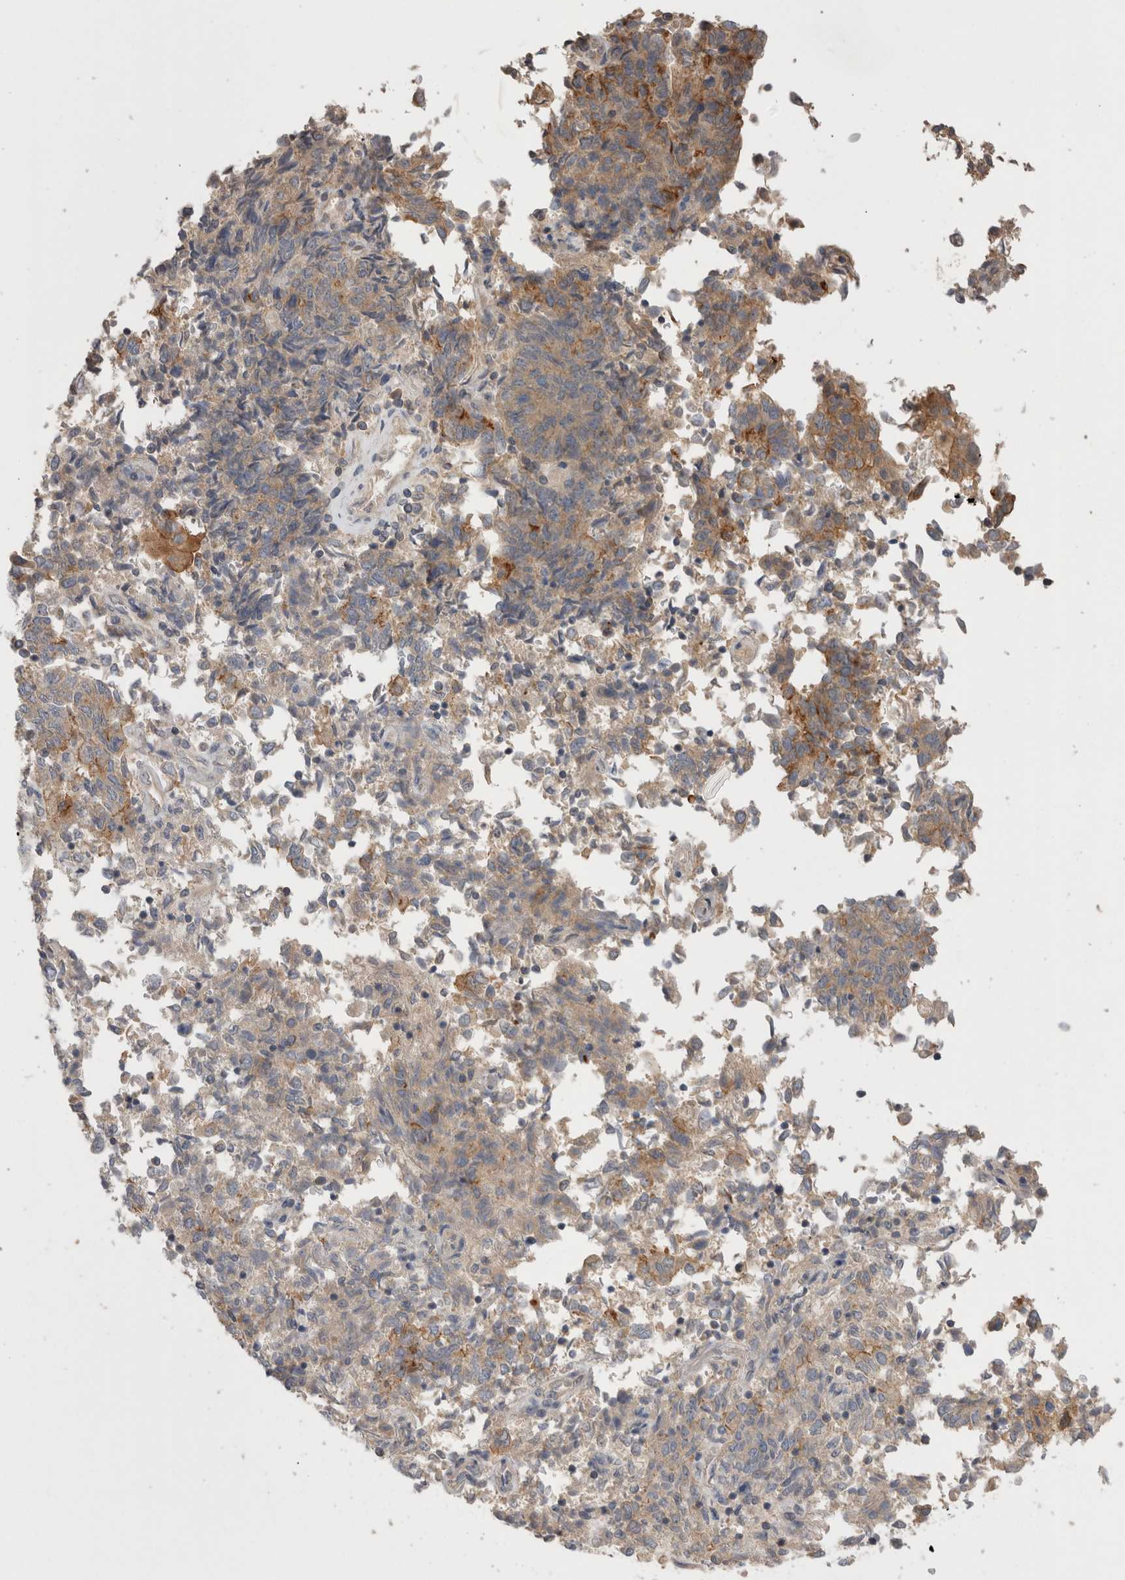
{"staining": {"intensity": "moderate", "quantity": "25%-75%", "location": "cytoplasmic/membranous"}, "tissue": "endometrial cancer", "cell_type": "Tumor cells", "image_type": "cancer", "snomed": [{"axis": "morphology", "description": "Adenocarcinoma, NOS"}, {"axis": "topography", "description": "Endometrium"}], "caption": "The image exhibits a brown stain indicating the presence of a protein in the cytoplasmic/membranous of tumor cells in endometrial cancer. The protein of interest is stained brown, and the nuclei are stained in blue (DAB (3,3'-diaminobenzidine) IHC with brightfield microscopy, high magnification).", "gene": "OTOR", "patient": {"sex": "female", "age": 80}}